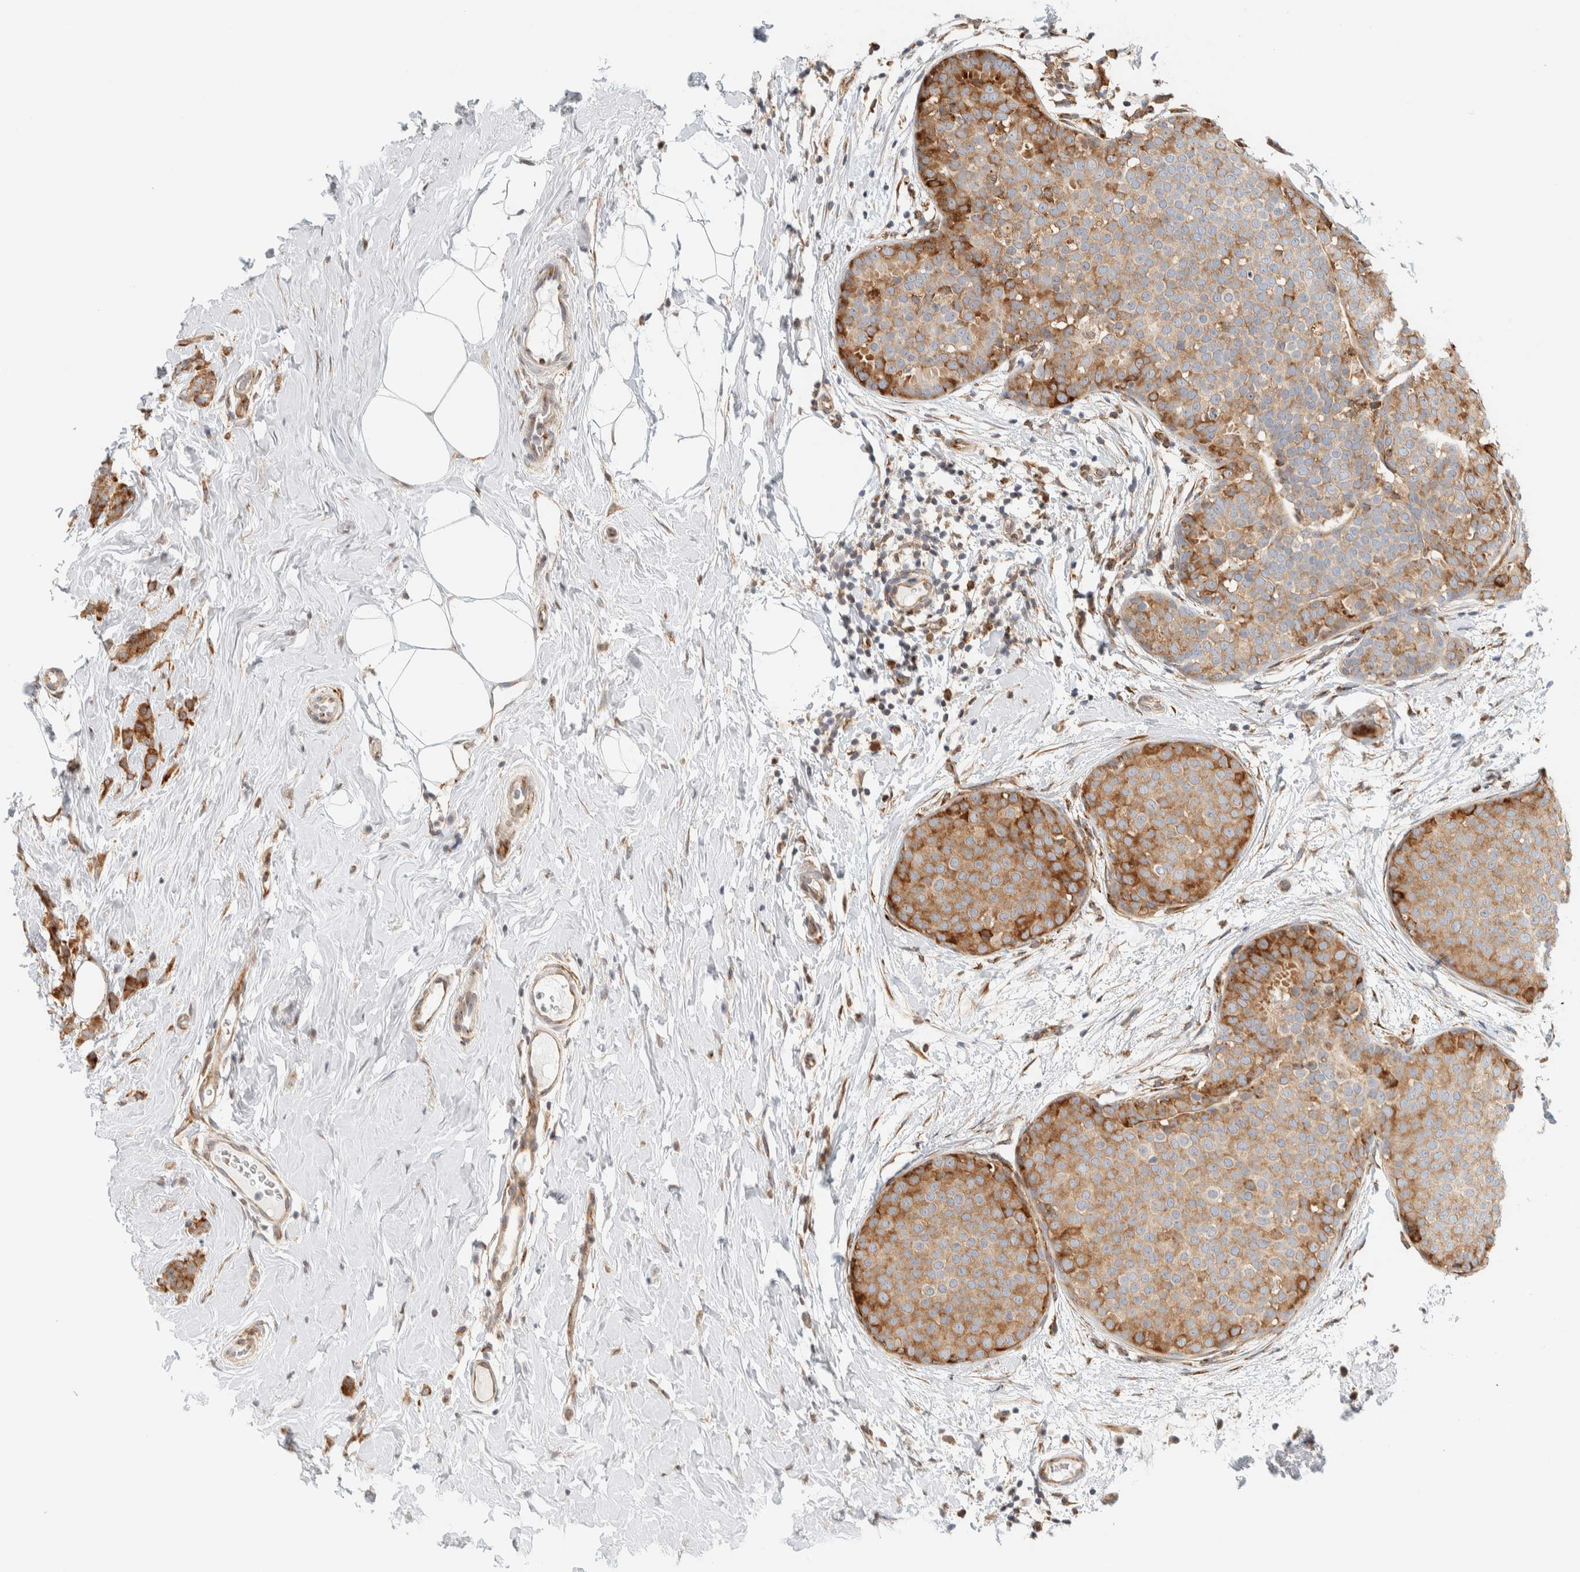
{"staining": {"intensity": "moderate", "quantity": ">75%", "location": "cytoplasmic/membranous"}, "tissue": "breast cancer", "cell_type": "Tumor cells", "image_type": "cancer", "snomed": [{"axis": "morphology", "description": "Lobular carcinoma, in situ"}, {"axis": "morphology", "description": "Lobular carcinoma"}, {"axis": "topography", "description": "Breast"}], "caption": "Immunohistochemistry (IHC) (DAB) staining of breast cancer (lobular carcinoma in situ) exhibits moderate cytoplasmic/membranous protein positivity in approximately >75% of tumor cells.", "gene": "LLGL2", "patient": {"sex": "female", "age": 41}}